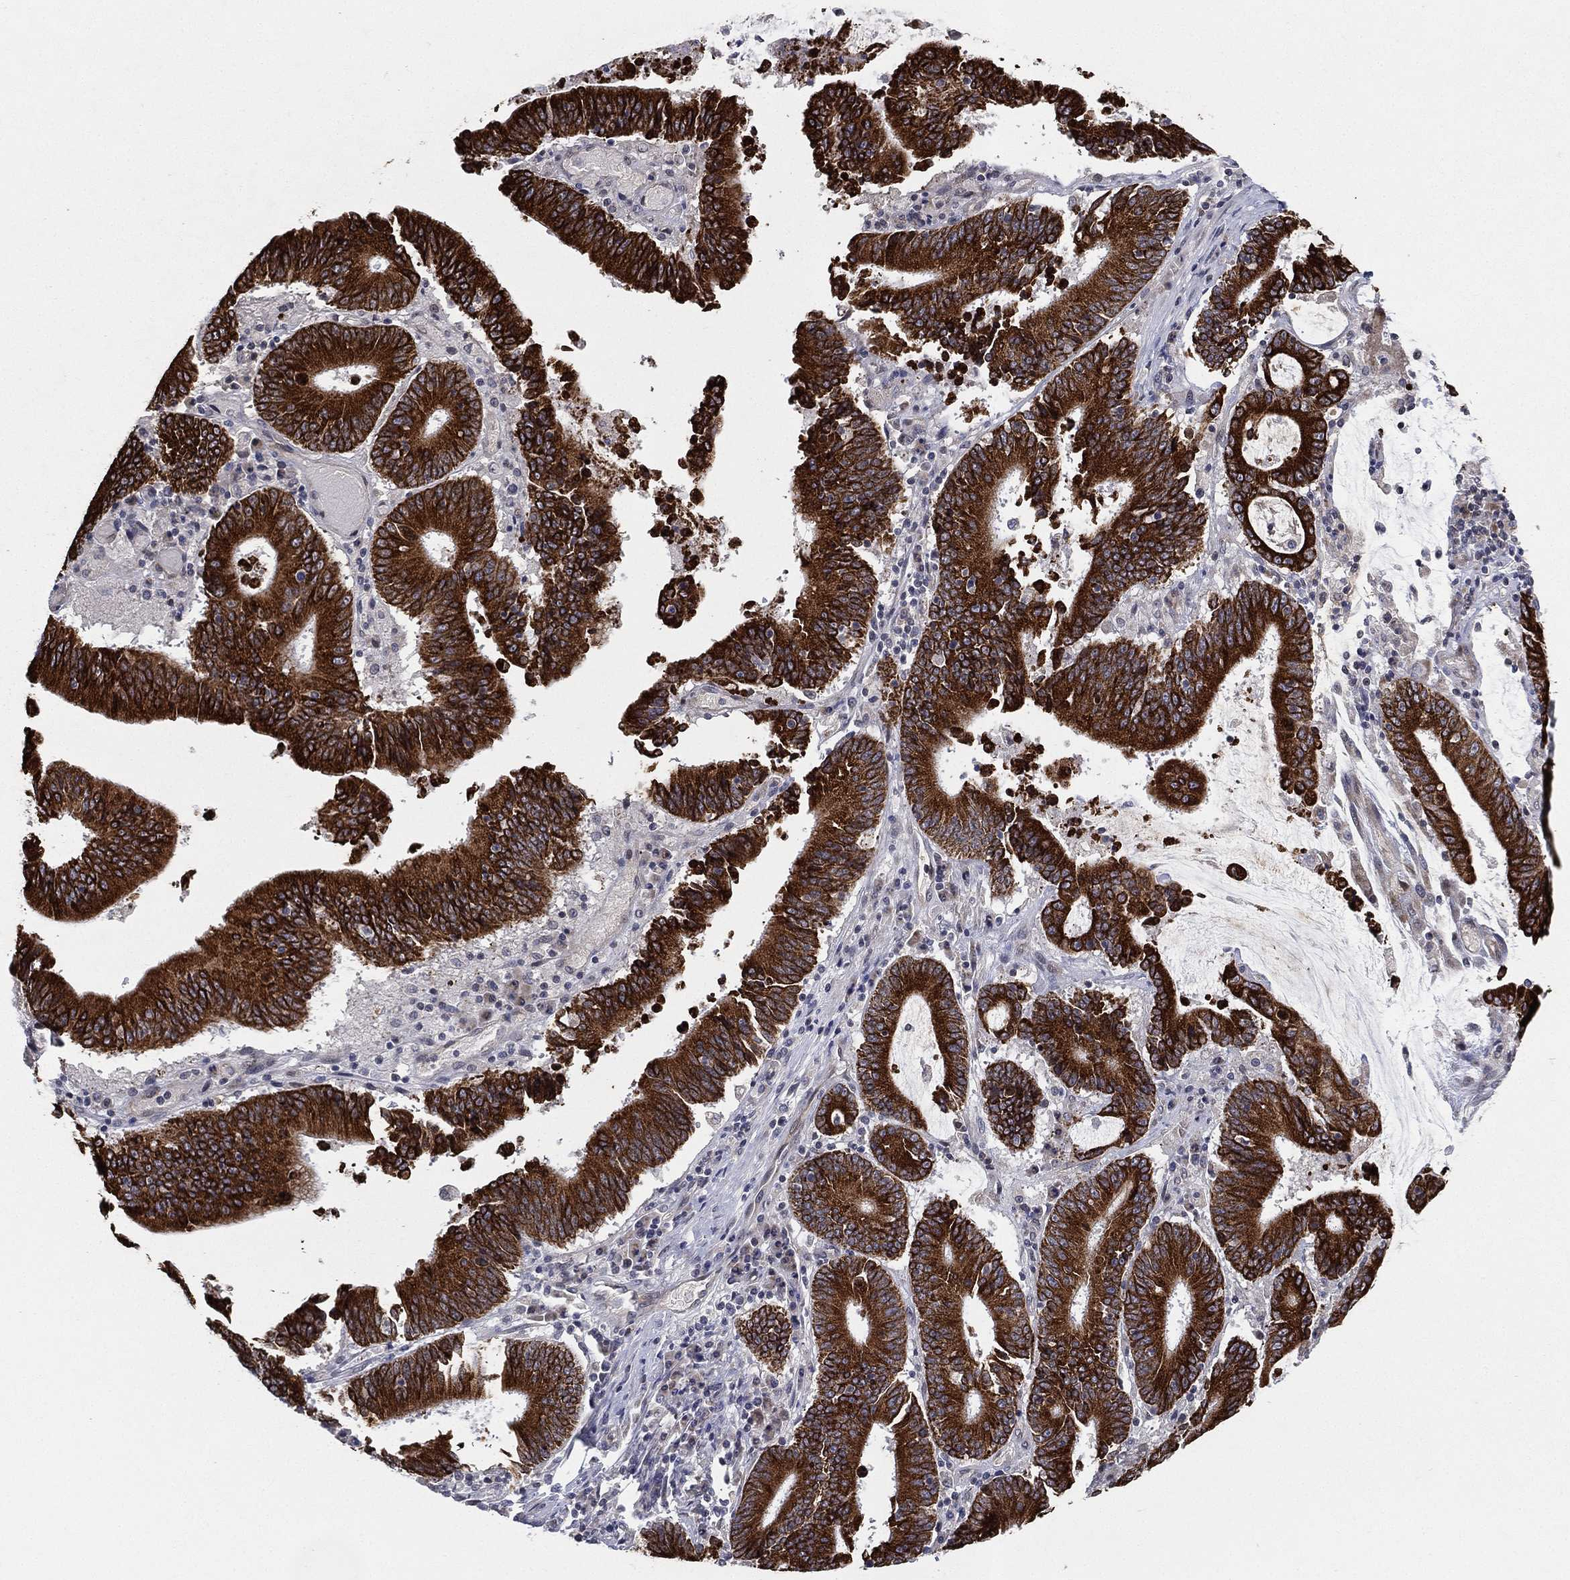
{"staining": {"intensity": "strong", "quantity": ">75%", "location": "cytoplasmic/membranous"}, "tissue": "stomach cancer", "cell_type": "Tumor cells", "image_type": "cancer", "snomed": [{"axis": "morphology", "description": "Adenocarcinoma, NOS"}, {"axis": "topography", "description": "Stomach, upper"}], "caption": "Protein analysis of adenocarcinoma (stomach) tissue displays strong cytoplasmic/membranous positivity in about >75% of tumor cells.", "gene": "KAT14", "patient": {"sex": "male", "age": 68}}